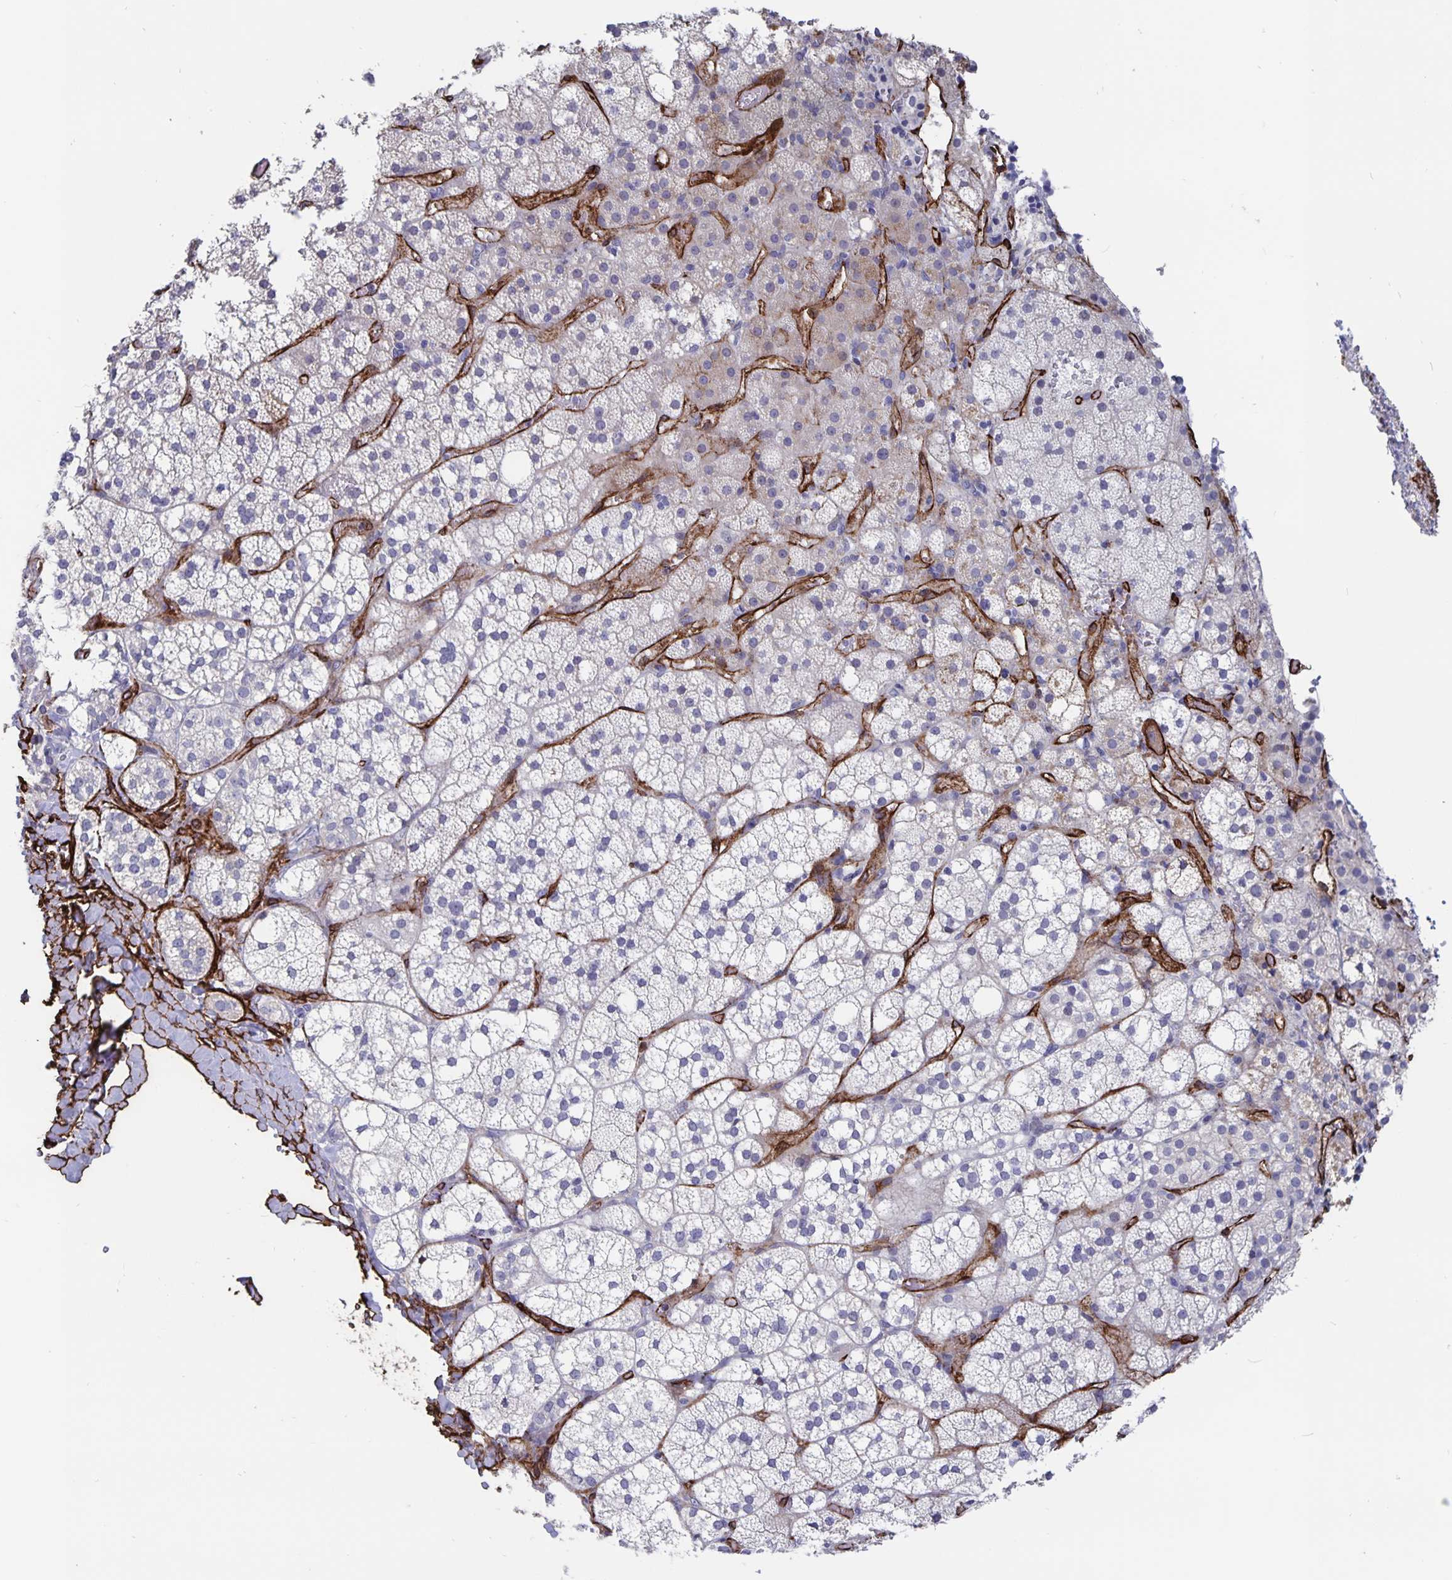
{"staining": {"intensity": "negative", "quantity": "none", "location": "none"}, "tissue": "adrenal gland", "cell_type": "Glandular cells", "image_type": "normal", "snomed": [{"axis": "morphology", "description": "Normal tissue, NOS"}, {"axis": "topography", "description": "Adrenal gland"}], "caption": "Immunohistochemistry (IHC) of benign human adrenal gland shows no positivity in glandular cells. (Immunohistochemistry, brightfield microscopy, high magnification).", "gene": "DCHS2", "patient": {"sex": "male", "age": 53}}